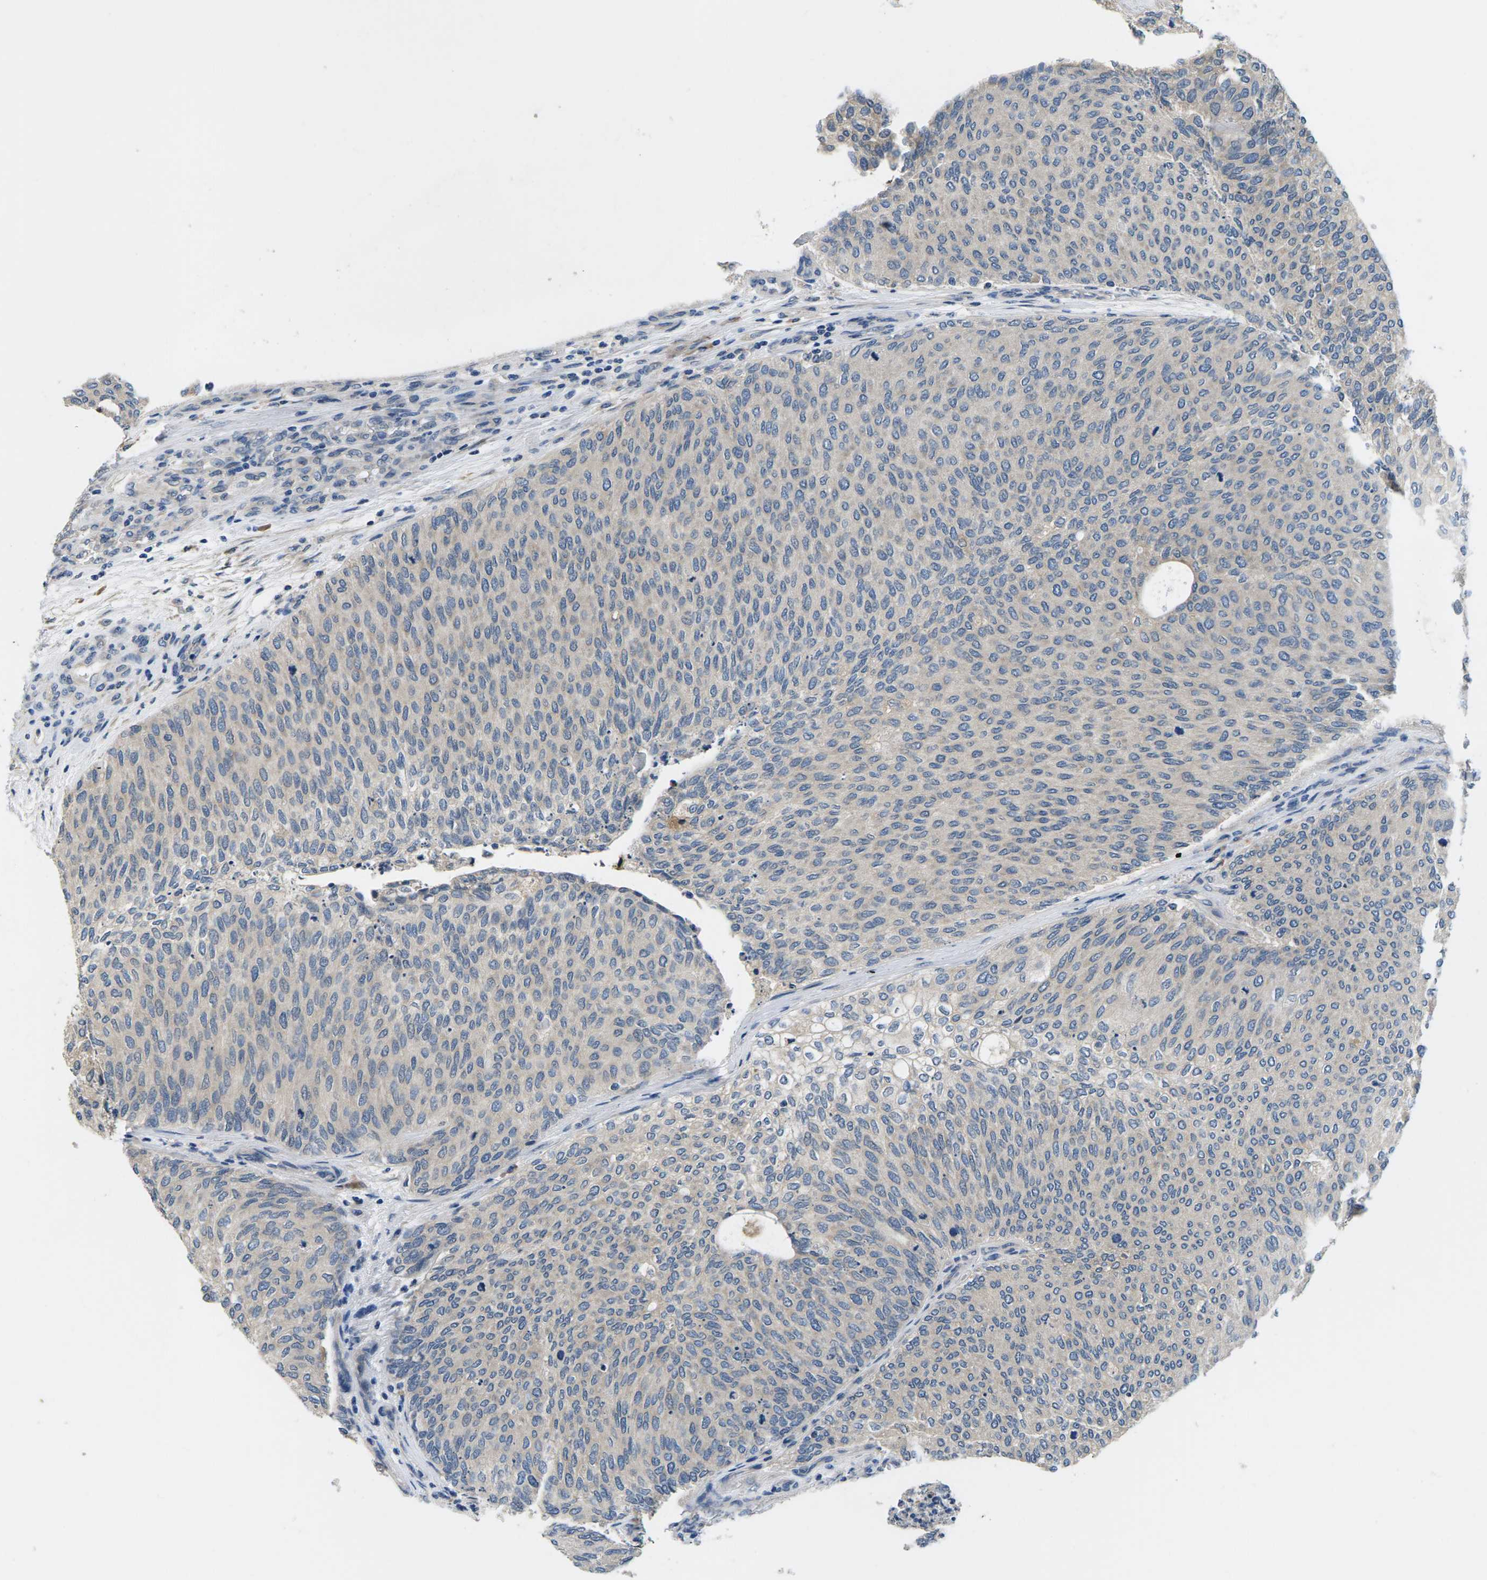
{"staining": {"intensity": "negative", "quantity": "none", "location": "none"}, "tissue": "urothelial cancer", "cell_type": "Tumor cells", "image_type": "cancer", "snomed": [{"axis": "morphology", "description": "Urothelial carcinoma, Low grade"}, {"axis": "topography", "description": "Urinary bladder"}], "caption": "The photomicrograph exhibits no staining of tumor cells in urothelial carcinoma (low-grade).", "gene": "ERGIC3", "patient": {"sex": "female", "age": 79}}